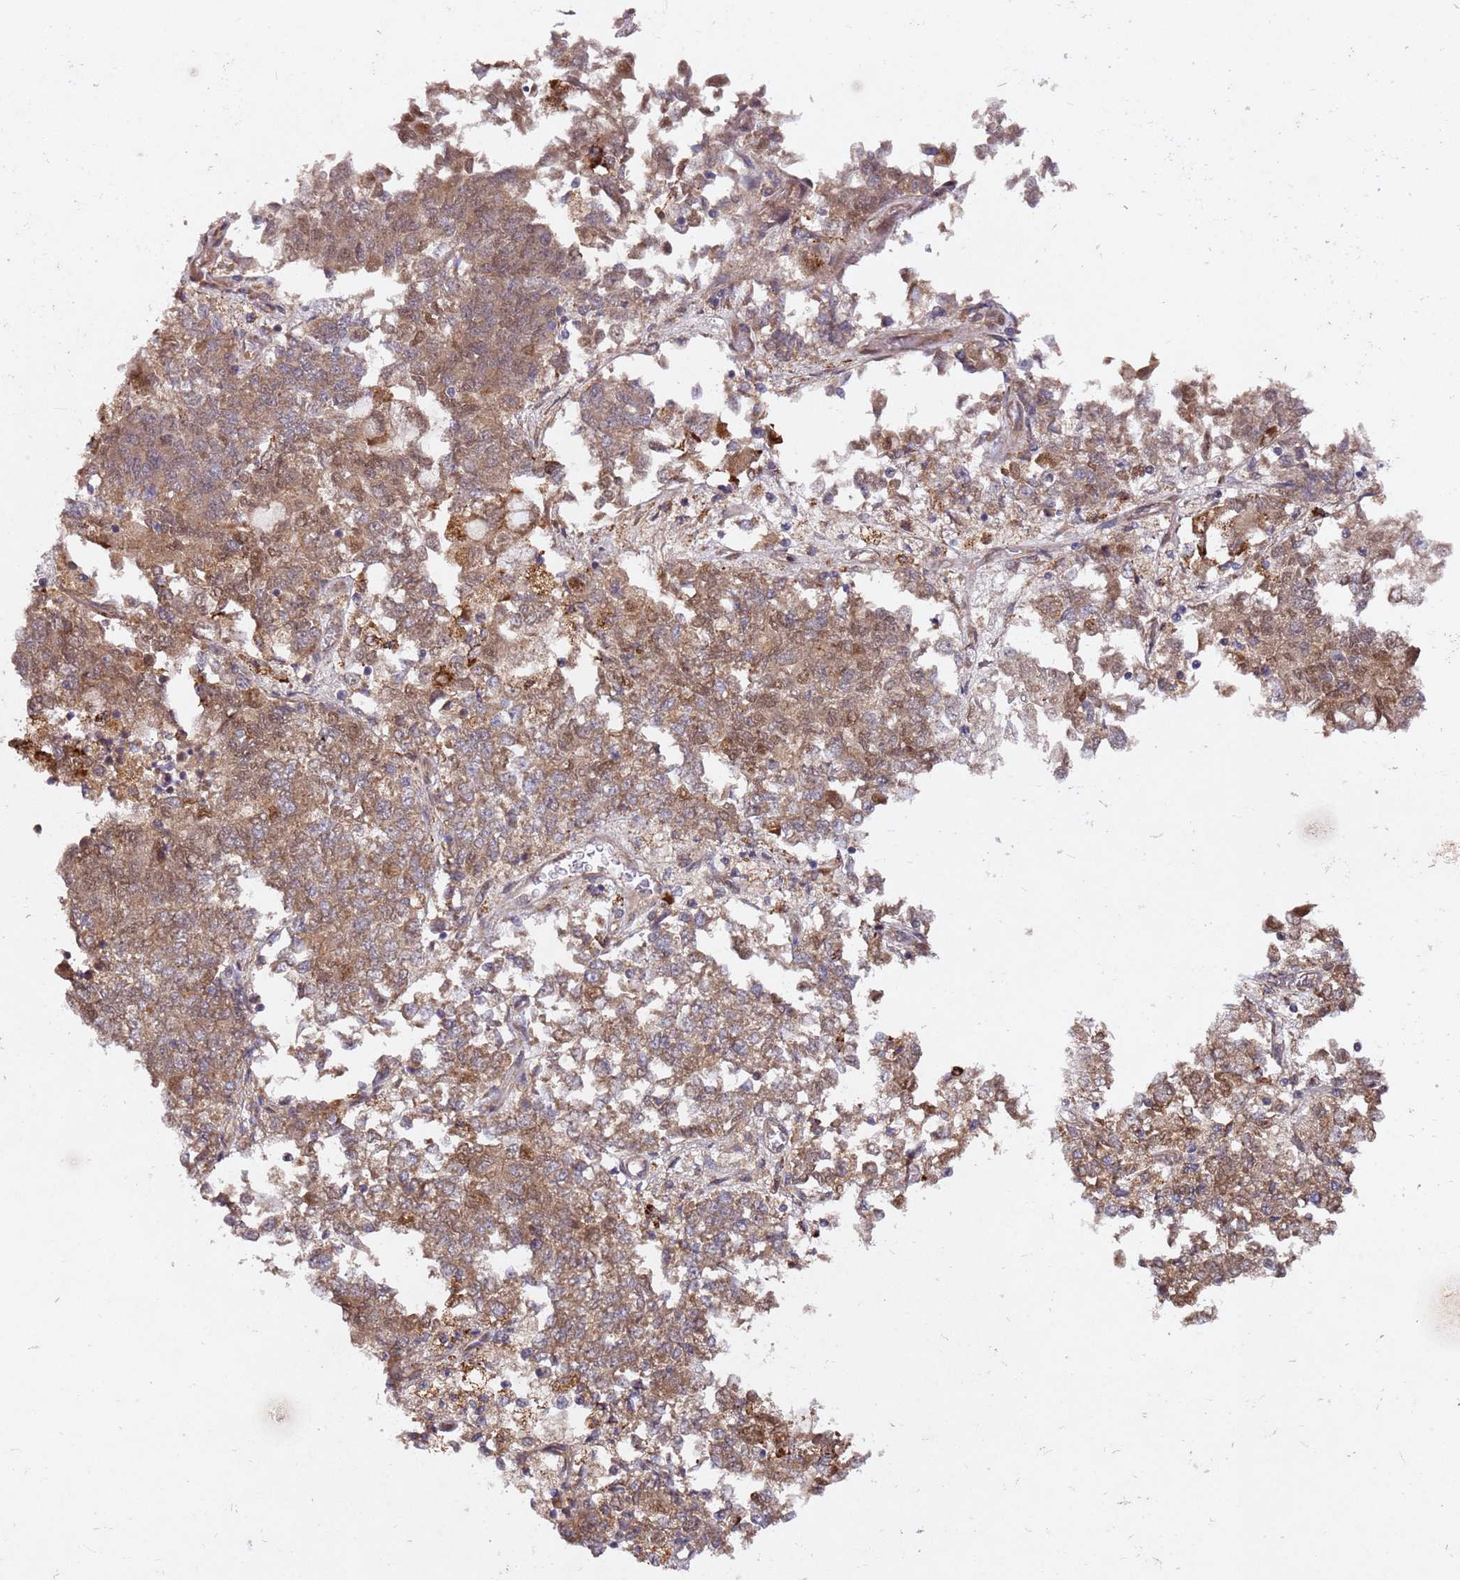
{"staining": {"intensity": "moderate", "quantity": ">75%", "location": "cytoplasmic/membranous"}, "tissue": "endometrial cancer", "cell_type": "Tumor cells", "image_type": "cancer", "snomed": [{"axis": "morphology", "description": "Adenocarcinoma, NOS"}, {"axis": "topography", "description": "Endometrium"}], "caption": "A high-resolution image shows immunohistochemistry staining of adenocarcinoma (endometrial), which shows moderate cytoplasmic/membranous staining in approximately >75% of tumor cells. The staining is performed using DAB (3,3'-diaminobenzidine) brown chromogen to label protein expression. The nuclei are counter-stained blue using hematoxylin.", "gene": "ALG11", "patient": {"sex": "female", "age": 80}}